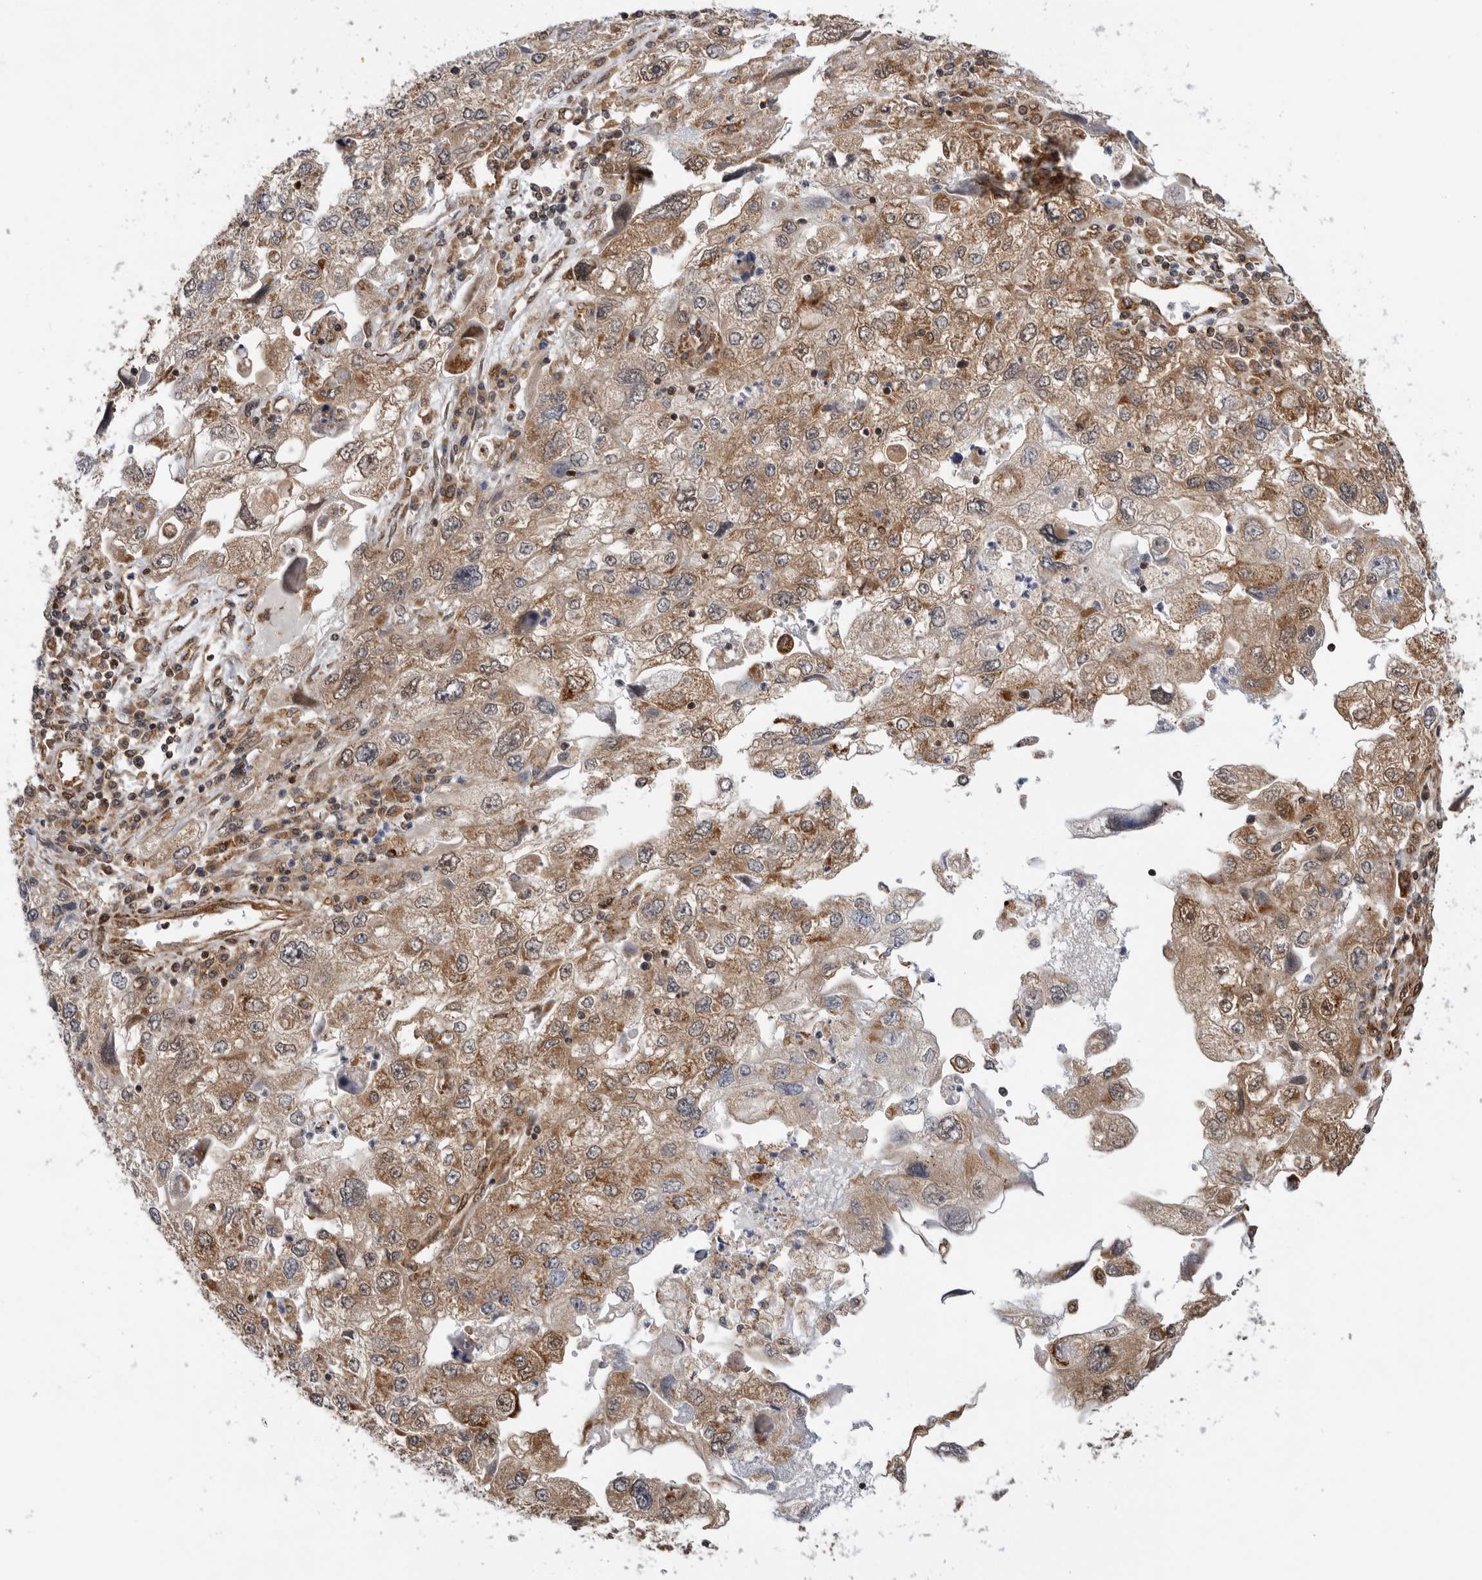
{"staining": {"intensity": "moderate", "quantity": "25%-75%", "location": "cytoplasmic/membranous"}, "tissue": "endometrial cancer", "cell_type": "Tumor cells", "image_type": "cancer", "snomed": [{"axis": "morphology", "description": "Adenocarcinoma, NOS"}, {"axis": "topography", "description": "Endometrium"}], "caption": "Immunohistochemical staining of human endometrial cancer demonstrates medium levels of moderate cytoplasmic/membranous expression in about 25%-75% of tumor cells.", "gene": "DCAF8", "patient": {"sex": "female", "age": 49}}